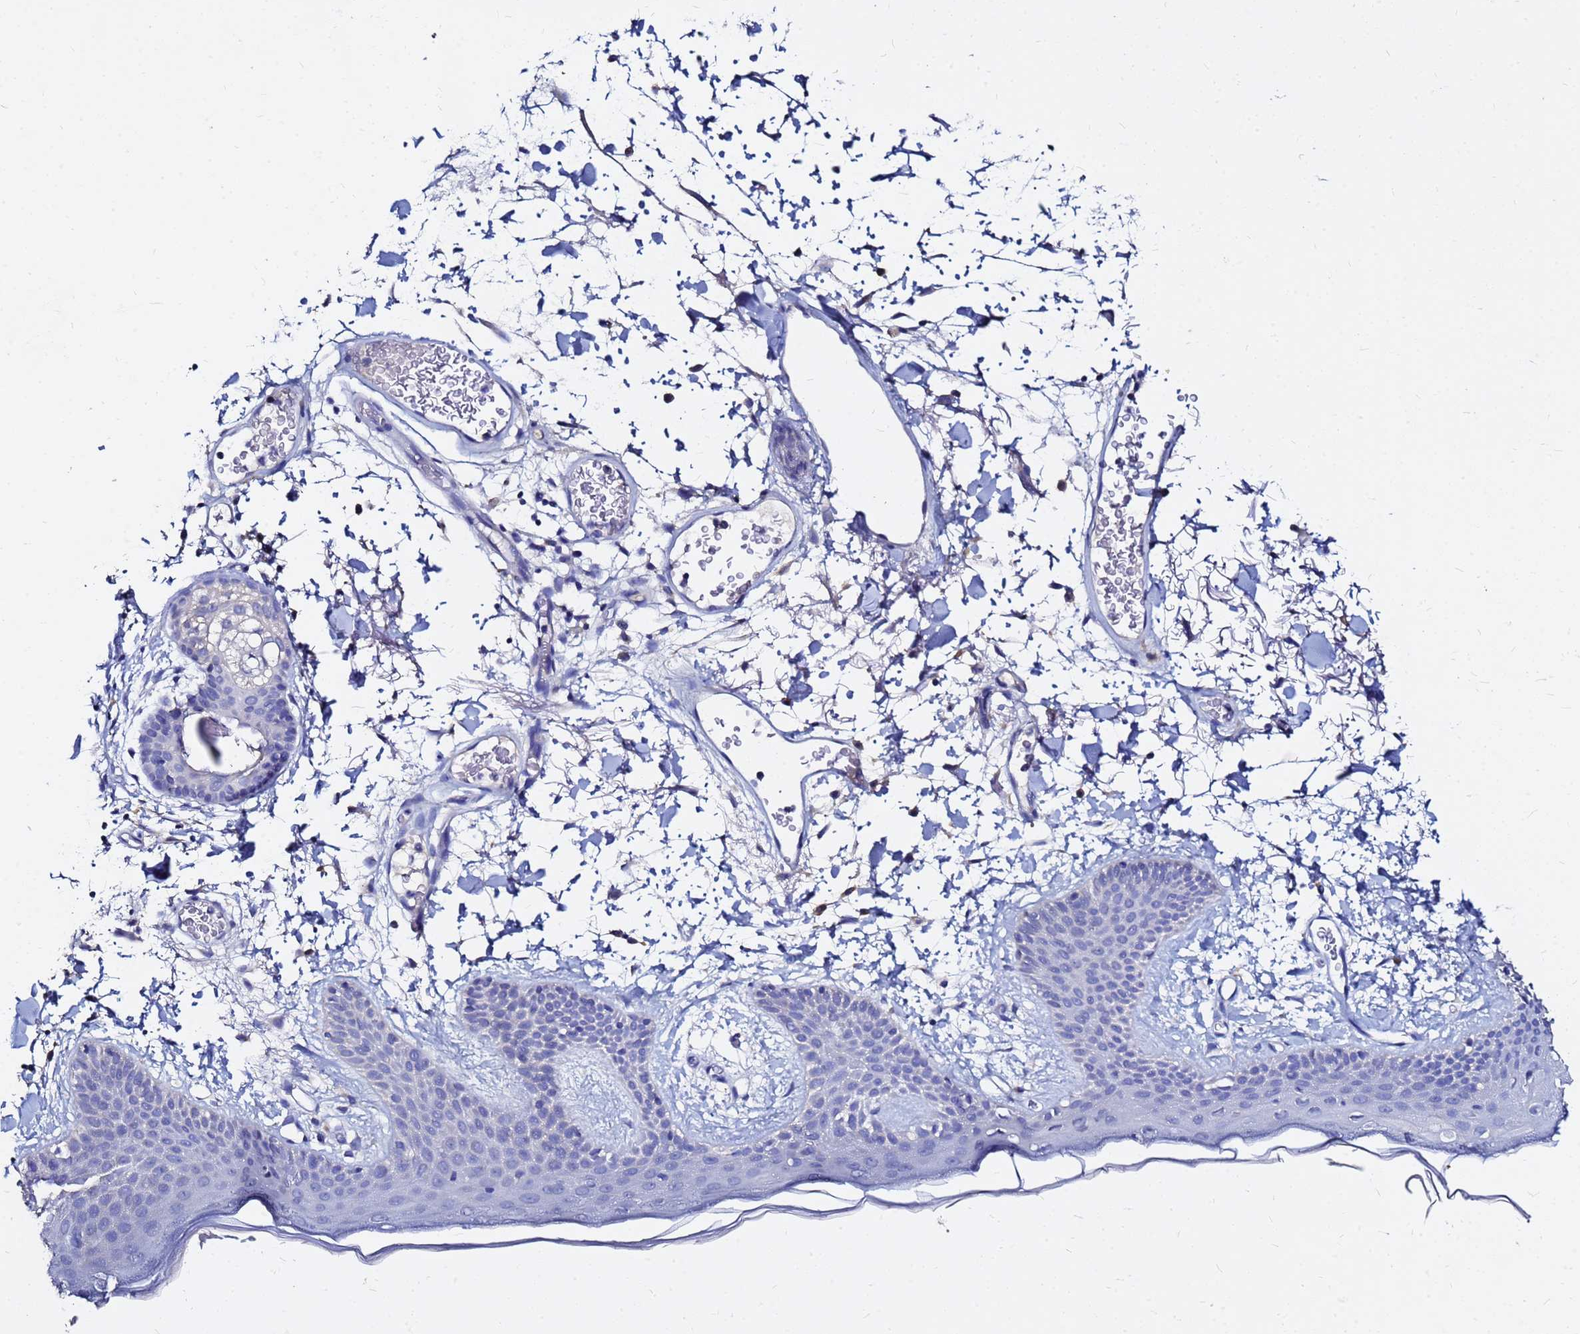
{"staining": {"intensity": "negative", "quantity": "none", "location": "none"}, "tissue": "skin", "cell_type": "Fibroblasts", "image_type": "normal", "snomed": [{"axis": "morphology", "description": "Normal tissue, NOS"}, {"axis": "topography", "description": "Skin"}], "caption": "Micrograph shows no significant protein staining in fibroblasts of normal skin.", "gene": "FAM183A", "patient": {"sex": "male", "age": 79}}